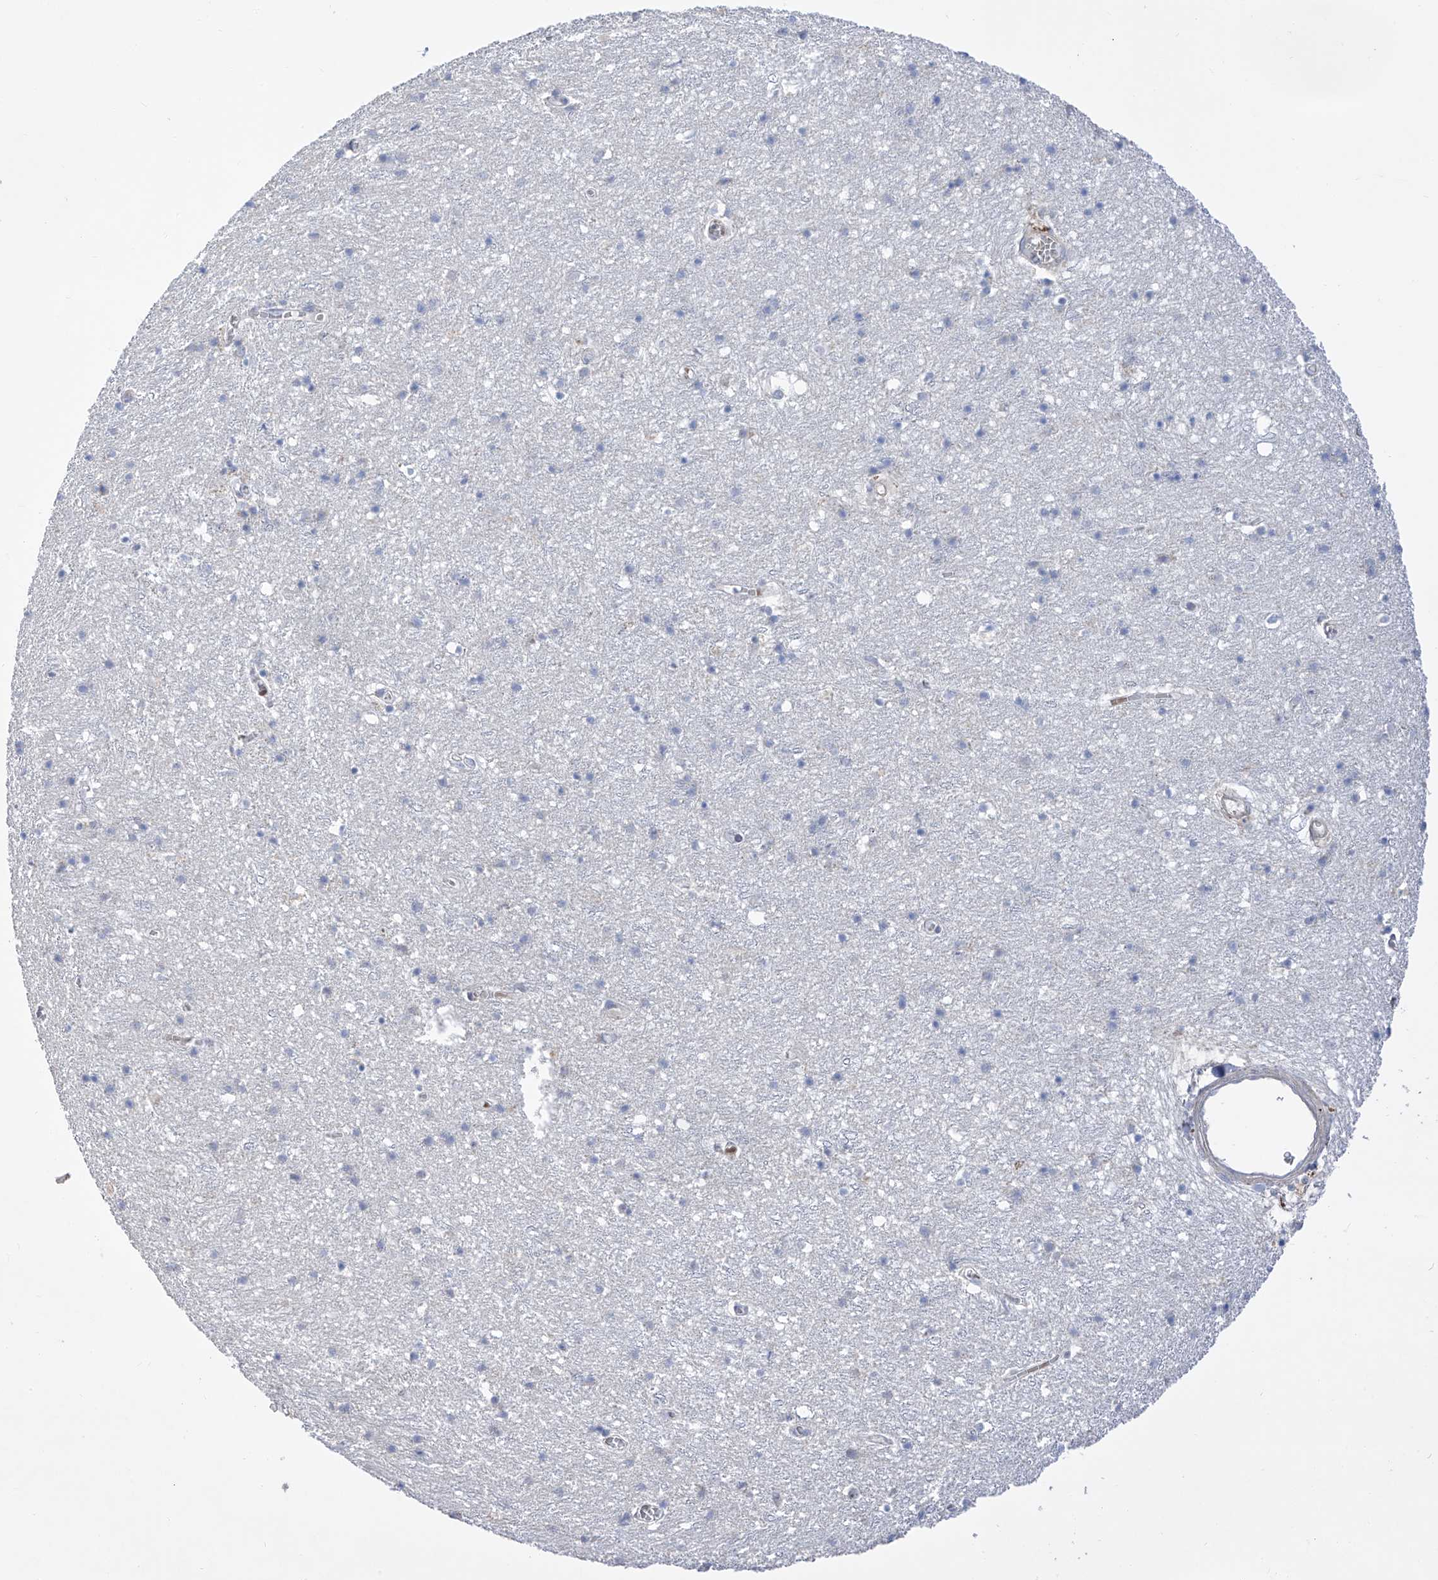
{"staining": {"intensity": "weak", "quantity": "<25%", "location": "cytoplasmic/membranous"}, "tissue": "cerebral cortex", "cell_type": "Endothelial cells", "image_type": "normal", "snomed": [{"axis": "morphology", "description": "Normal tissue, NOS"}, {"axis": "topography", "description": "Cerebral cortex"}], "caption": "This is an immunohistochemistry histopathology image of unremarkable cerebral cortex. There is no expression in endothelial cells.", "gene": "NFATC4", "patient": {"sex": "female", "age": 64}}